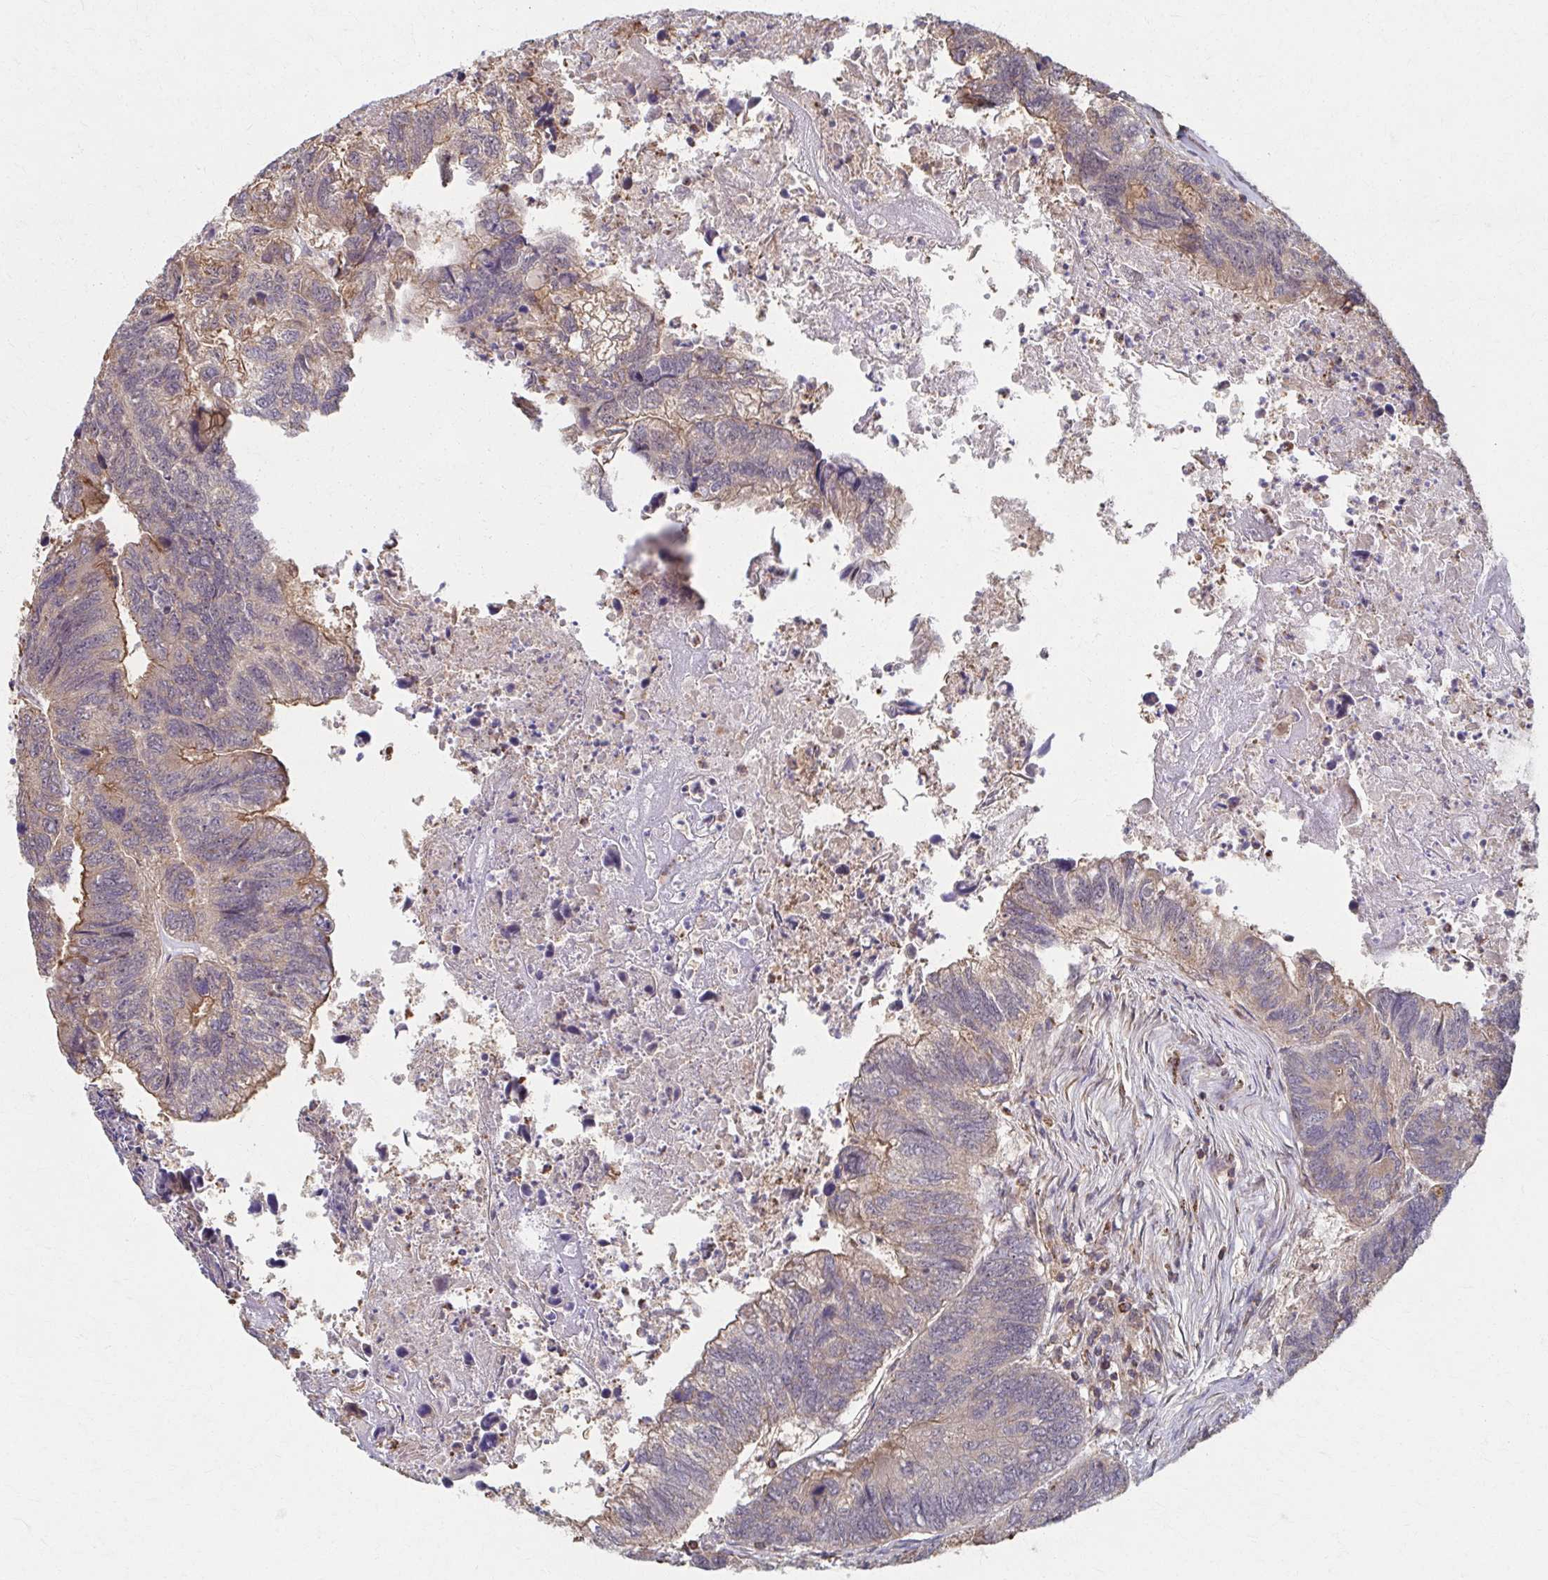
{"staining": {"intensity": "moderate", "quantity": ">75%", "location": "cytoplasmic/membranous"}, "tissue": "colorectal cancer", "cell_type": "Tumor cells", "image_type": "cancer", "snomed": [{"axis": "morphology", "description": "Adenocarcinoma, NOS"}, {"axis": "topography", "description": "Colon"}], "caption": "Immunohistochemical staining of human colorectal adenocarcinoma shows medium levels of moderate cytoplasmic/membranous staining in about >75% of tumor cells.", "gene": "KLHL34", "patient": {"sex": "female", "age": 67}}